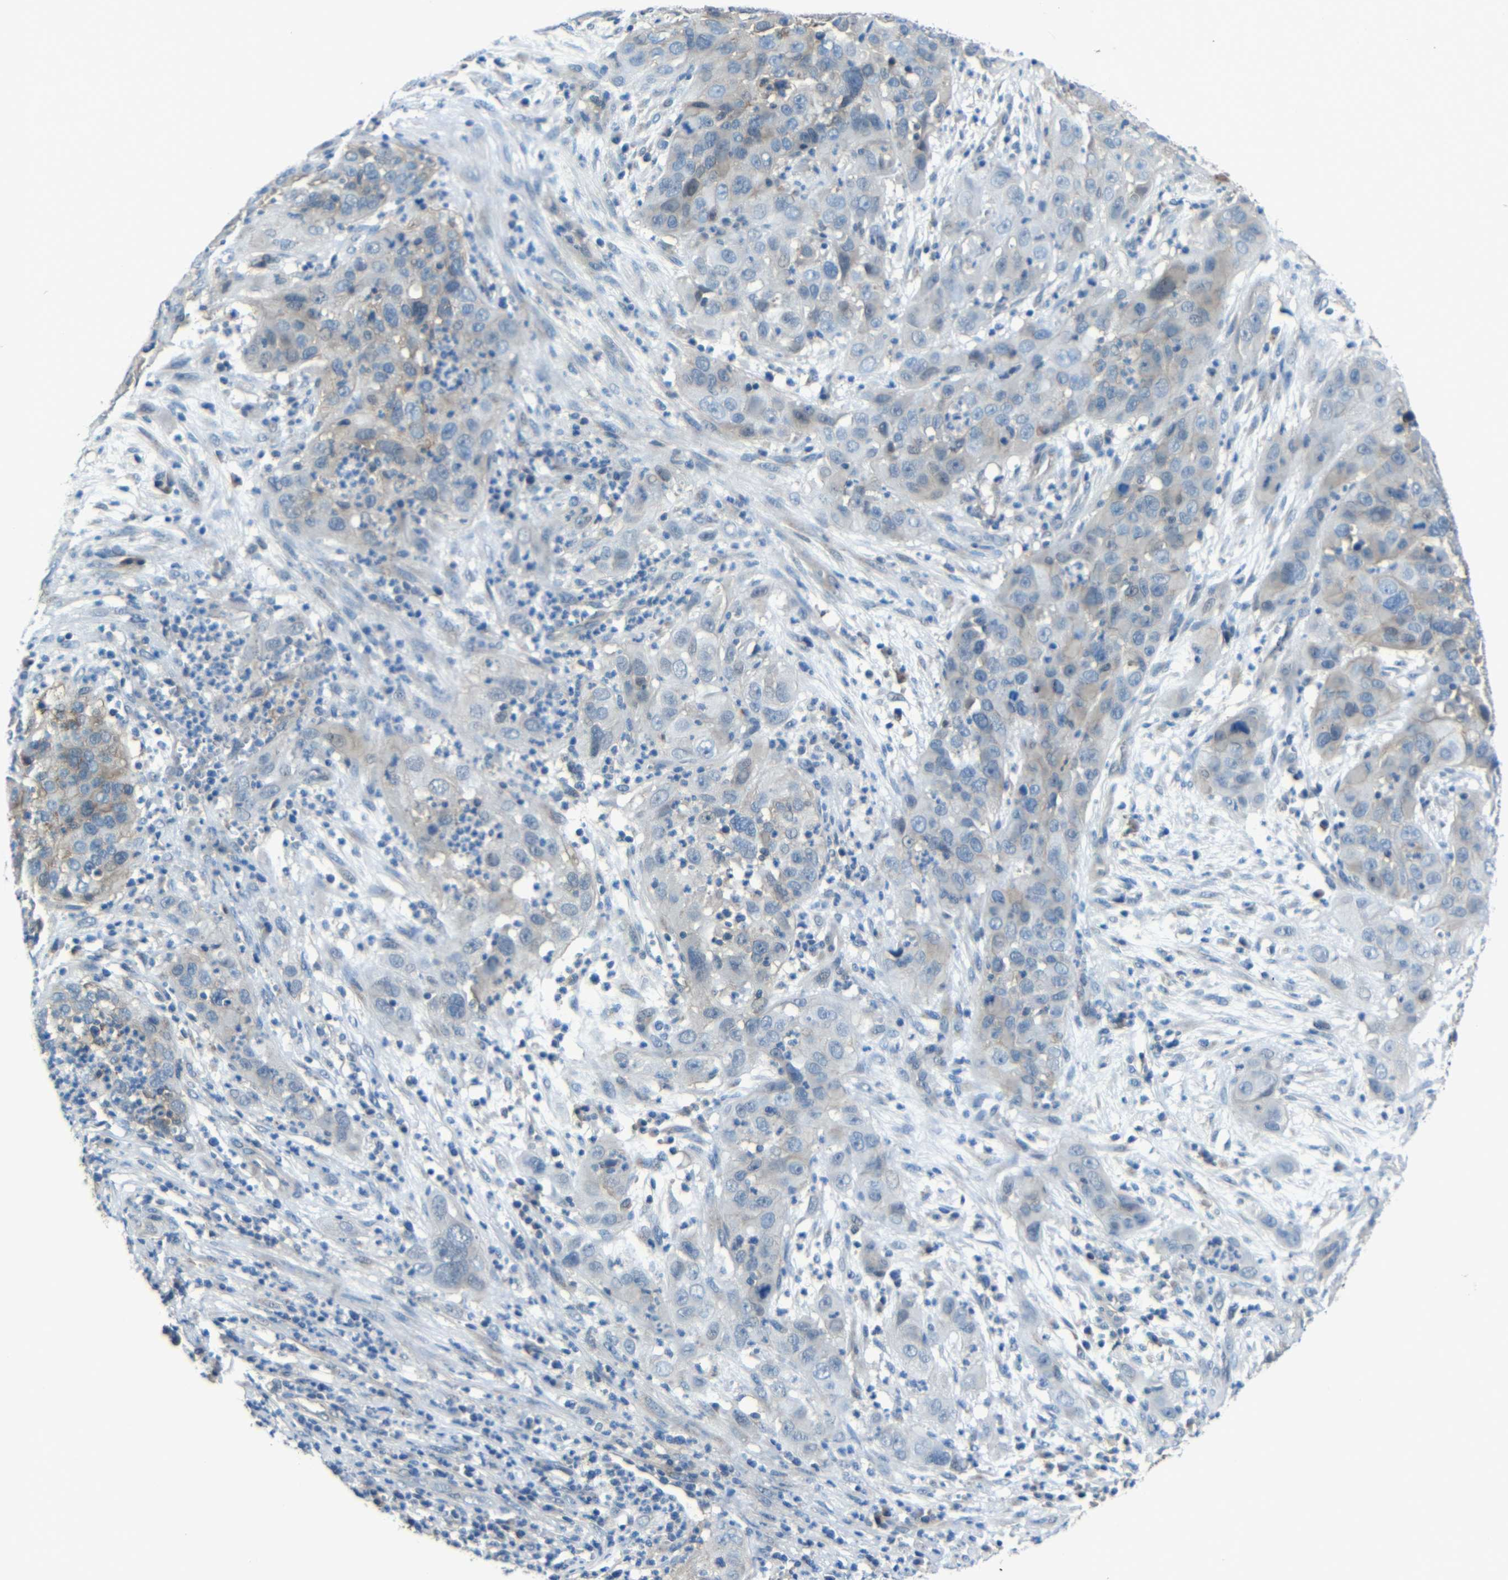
{"staining": {"intensity": "weak", "quantity": "<25%", "location": "cytoplasmic/membranous"}, "tissue": "cervical cancer", "cell_type": "Tumor cells", "image_type": "cancer", "snomed": [{"axis": "morphology", "description": "Squamous cell carcinoma, NOS"}, {"axis": "topography", "description": "Cervix"}], "caption": "A high-resolution histopathology image shows immunohistochemistry staining of squamous cell carcinoma (cervical), which reveals no significant expression in tumor cells. Nuclei are stained in blue.", "gene": "ZNF90", "patient": {"sex": "female", "age": 32}}